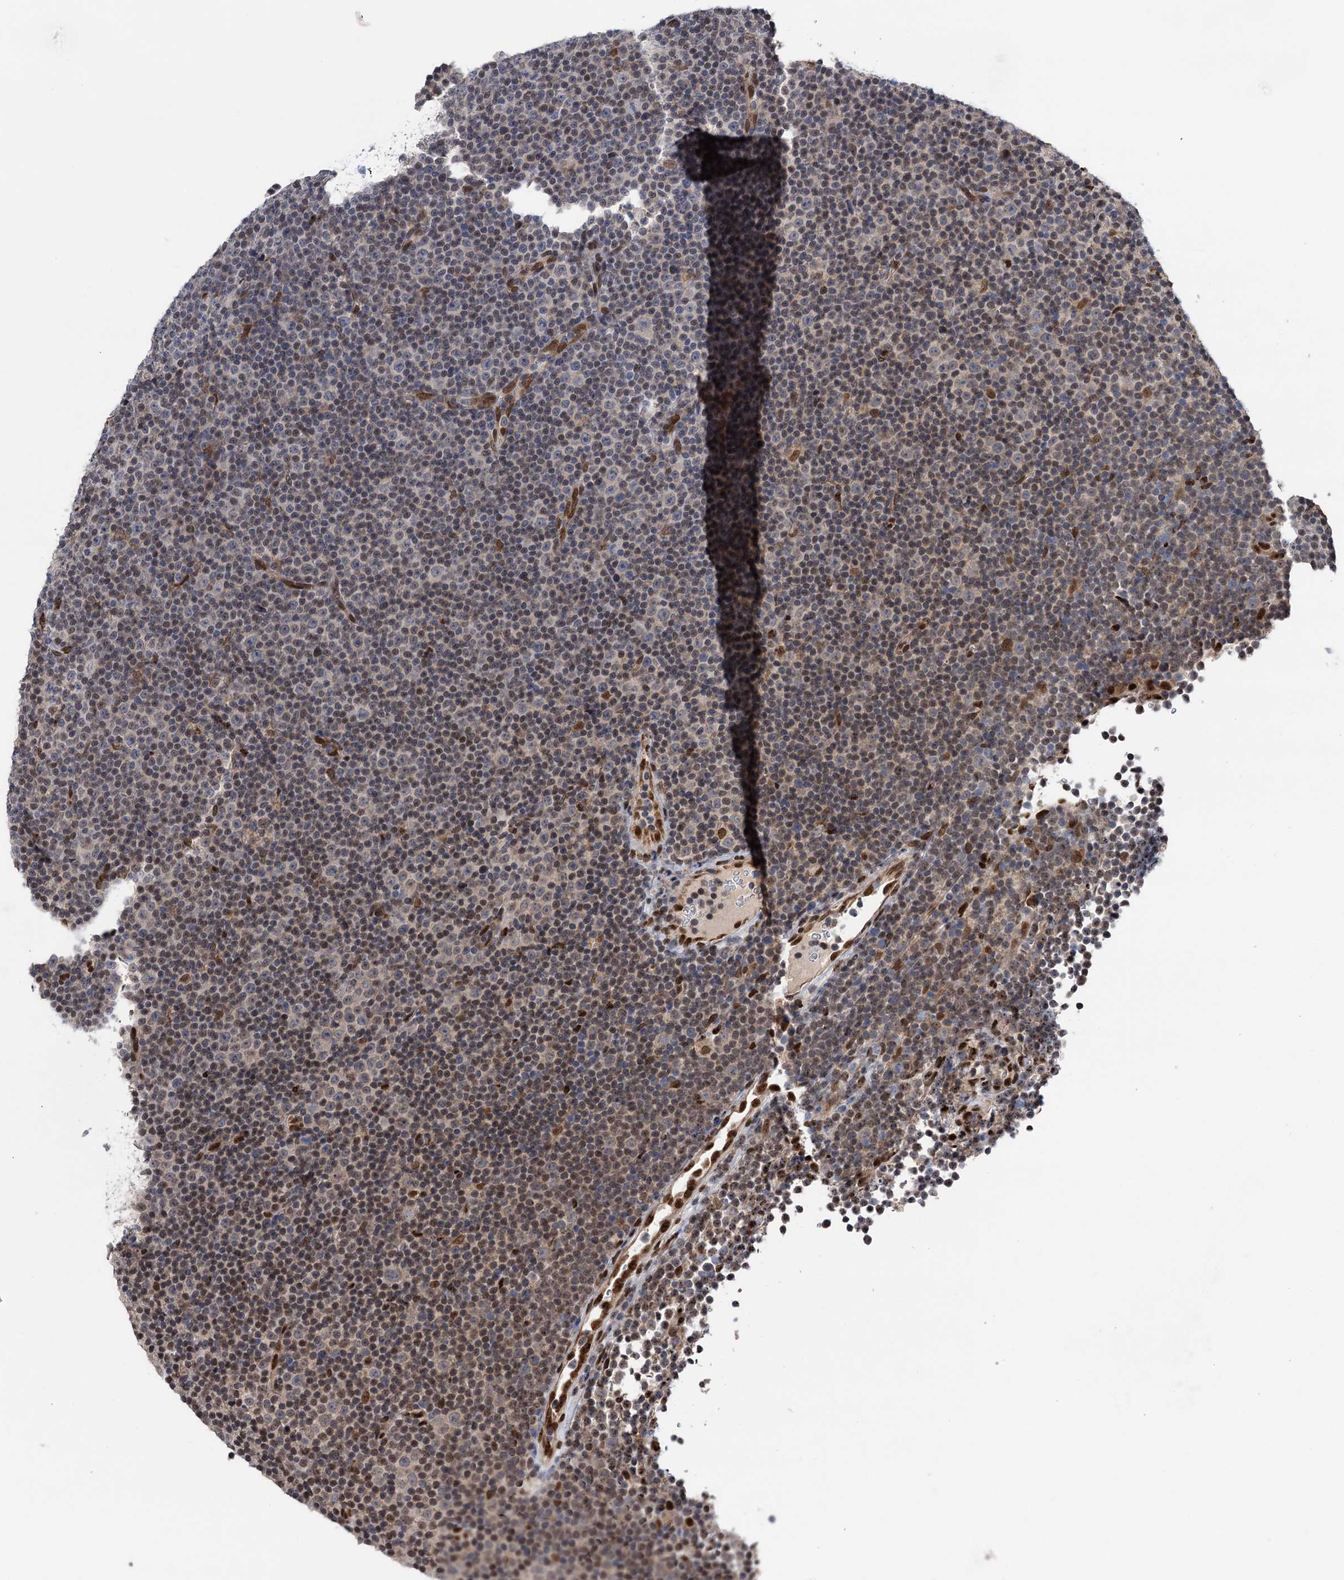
{"staining": {"intensity": "weak", "quantity": "25%-75%", "location": "nuclear"}, "tissue": "lymphoma", "cell_type": "Tumor cells", "image_type": "cancer", "snomed": [{"axis": "morphology", "description": "Malignant lymphoma, non-Hodgkin's type, Low grade"}, {"axis": "topography", "description": "Lymph node"}], "caption": "Malignant lymphoma, non-Hodgkin's type (low-grade) stained with DAB immunohistochemistry (IHC) exhibits low levels of weak nuclear positivity in approximately 25%-75% of tumor cells.", "gene": "MESD", "patient": {"sex": "female", "age": 67}}